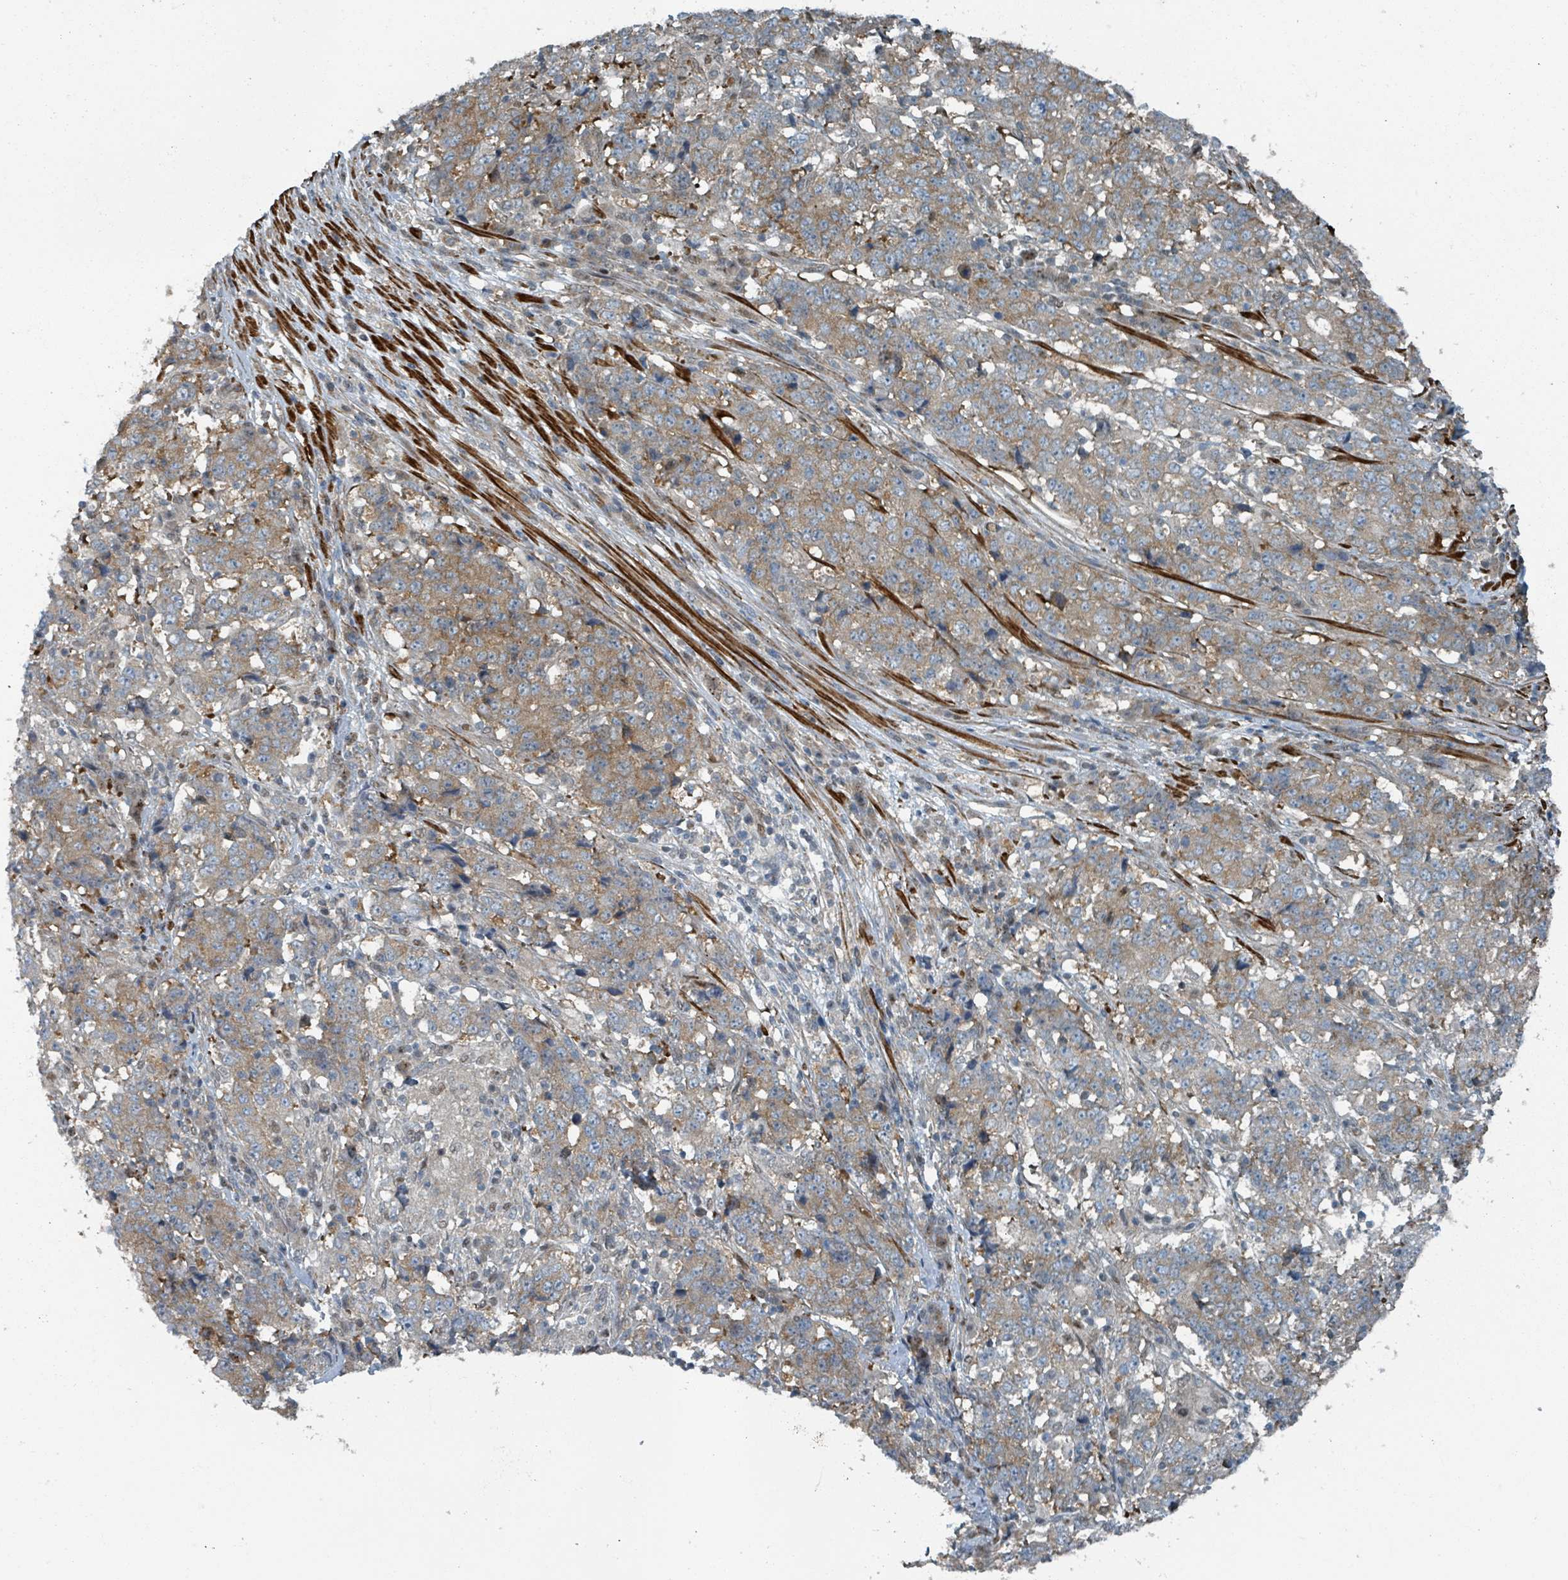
{"staining": {"intensity": "moderate", "quantity": ">75%", "location": "cytoplasmic/membranous"}, "tissue": "stomach cancer", "cell_type": "Tumor cells", "image_type": "cancer", "snomed": [{"axis": "morphology", "description": "Adenocarcinoma, NOS"}, {"axis": "topography", "description": "Stomach"}], "caption": "DAB (3,3'-diaminobenzidine) immunohistochemical staining of adenocarcinoma (stomach) demonstrates moderate cytoplasmic/membranous protein expression in approximately >75% of tumor cells.", "gene": "RHPN2", "patient": {"sex": "male", "age": 59}}